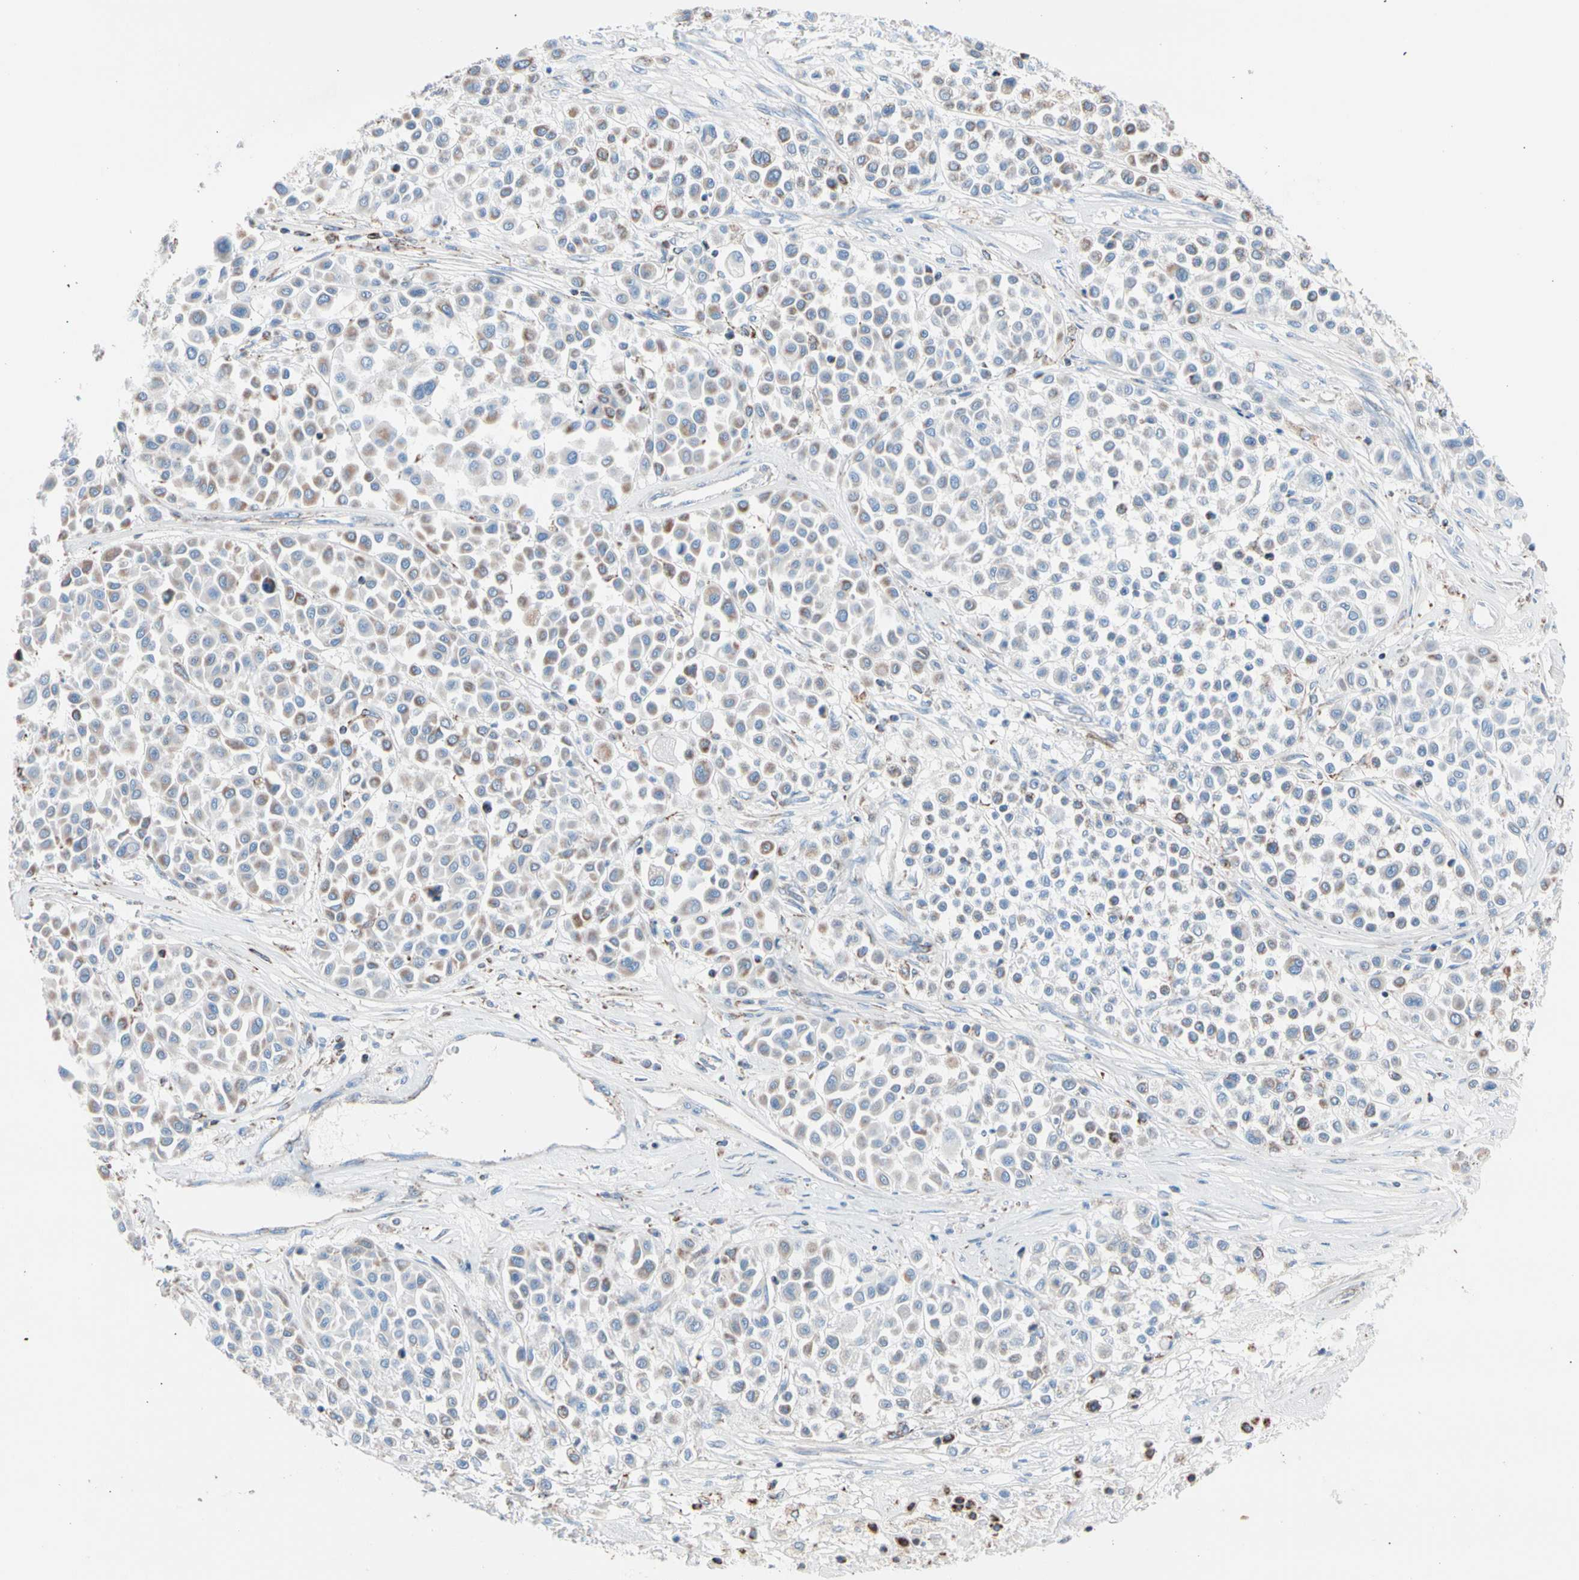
{"staining": {"intensity": "moderate", "quantity": "<25%", "location": "cytoplasmic/membranous"}, "tissue": "melanoma", "cell_type": "Tumor cells", "image_type": "cancer", "snomed": [{"axis": "morphology", "description": "Malignant melanoma, Metastatic site"}, {"axis": "topography", "description": "Soft tissue"}], "caption": "Malignant melanoma (metastatic site) tissue shows moderate cytoplasmic/membranous positivity in about <25% of tumor cells, visualized by immunohistochemistry. Using DAB (brown) and hematoxylin (blue) stains, captured at high magnification using brightfield microscopy.", "gene": "HK1", "patient": {"sex": "male", "age": 41}}